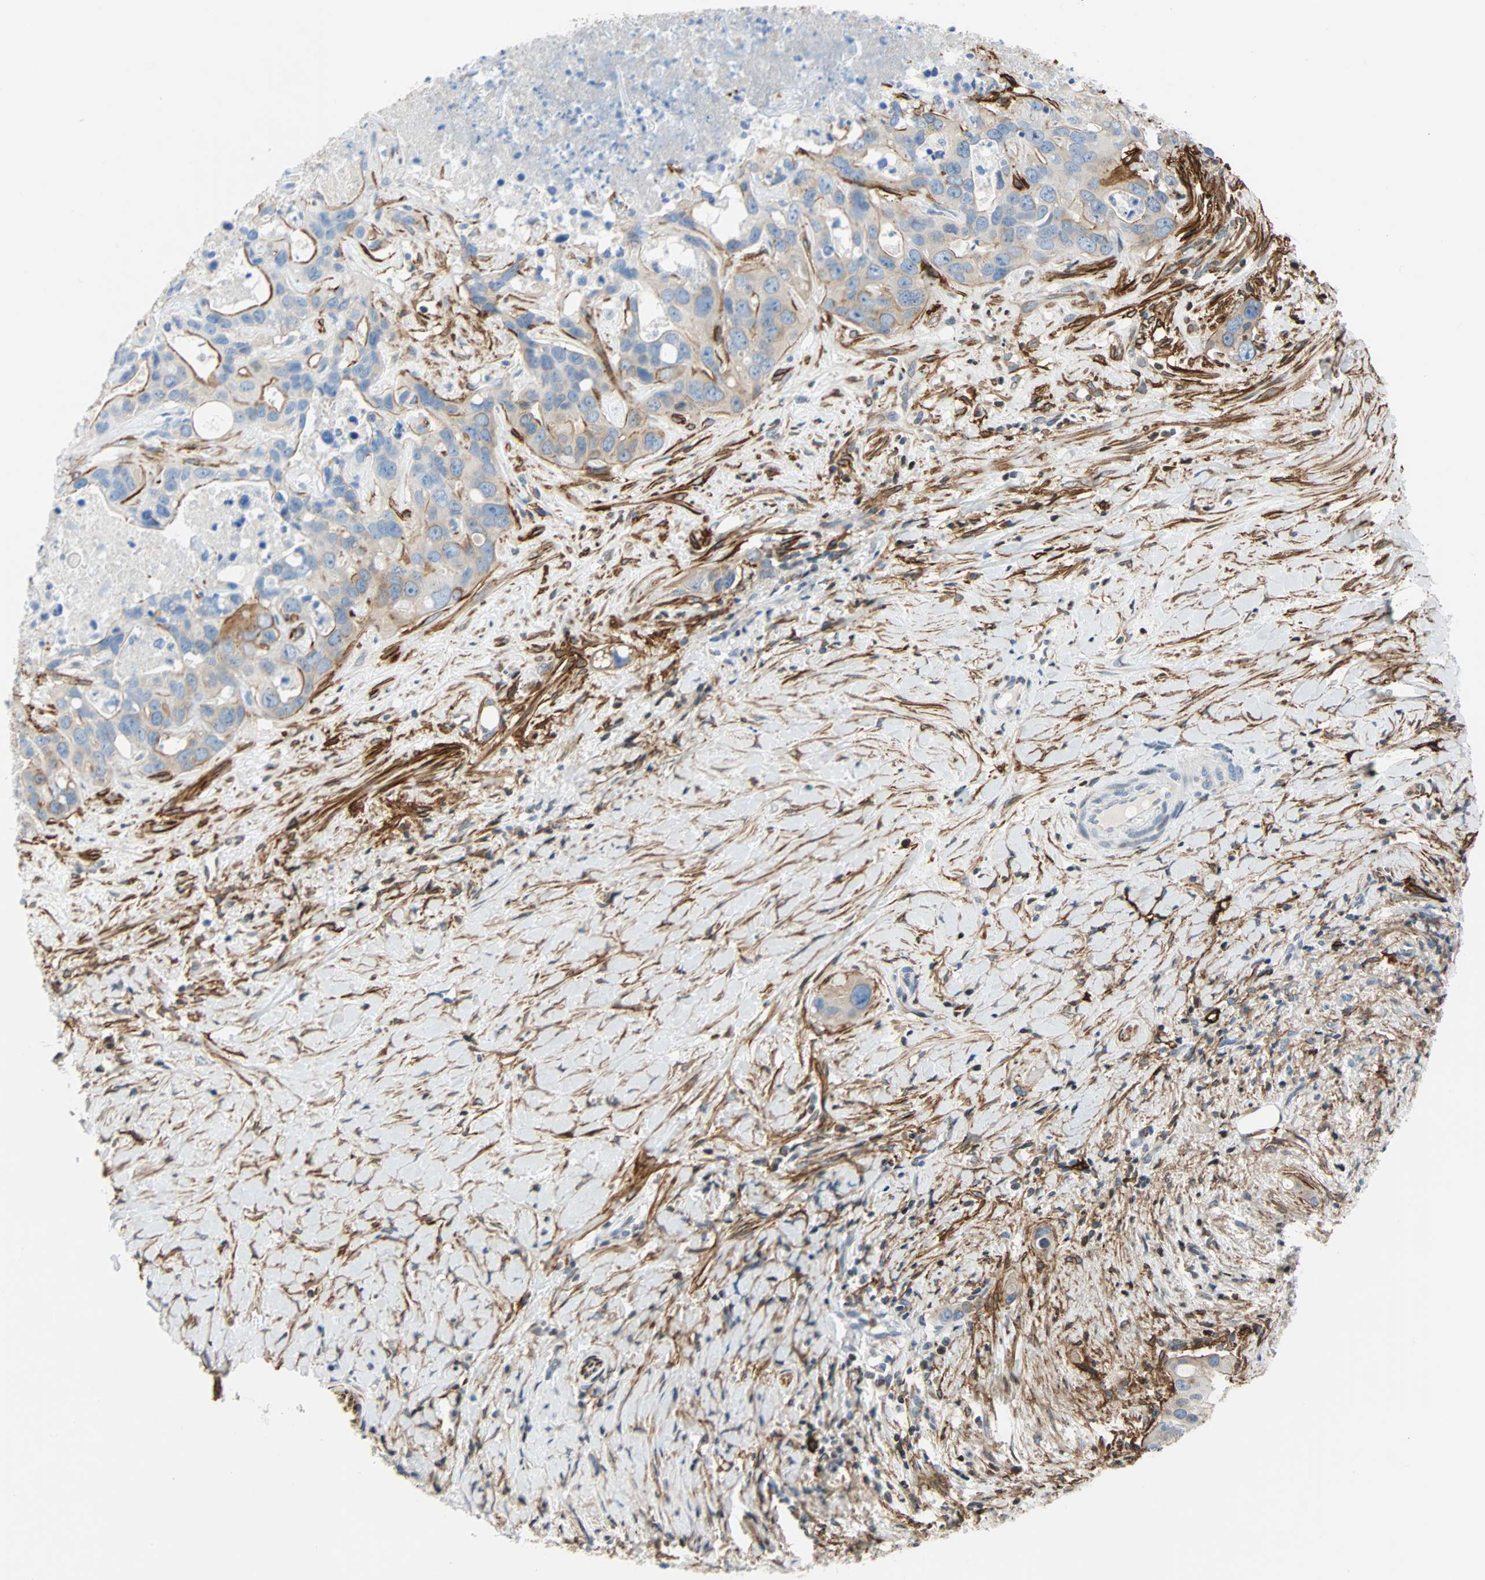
{"staining": {"intensity": "weak", "quantity": "<25%", "location": "cytoplasmic/membranous"}, "tissue": "liver cancer", "cell_type": "Tumor cells", "image_type": "cancer", "snomed": [{"axis": "morphology", "description": "Cholangiocarcinoma"}, {"axis": "topography", "description": "Liver"}], "caption": "High power microscopy histopathology image of an IHC micrograph of liver cancer (cholangiocarcinoma), revealing no significant positivity in tumor cells.", "gene": "PDPN", "patient": {"sex": "female", "age": 65}}